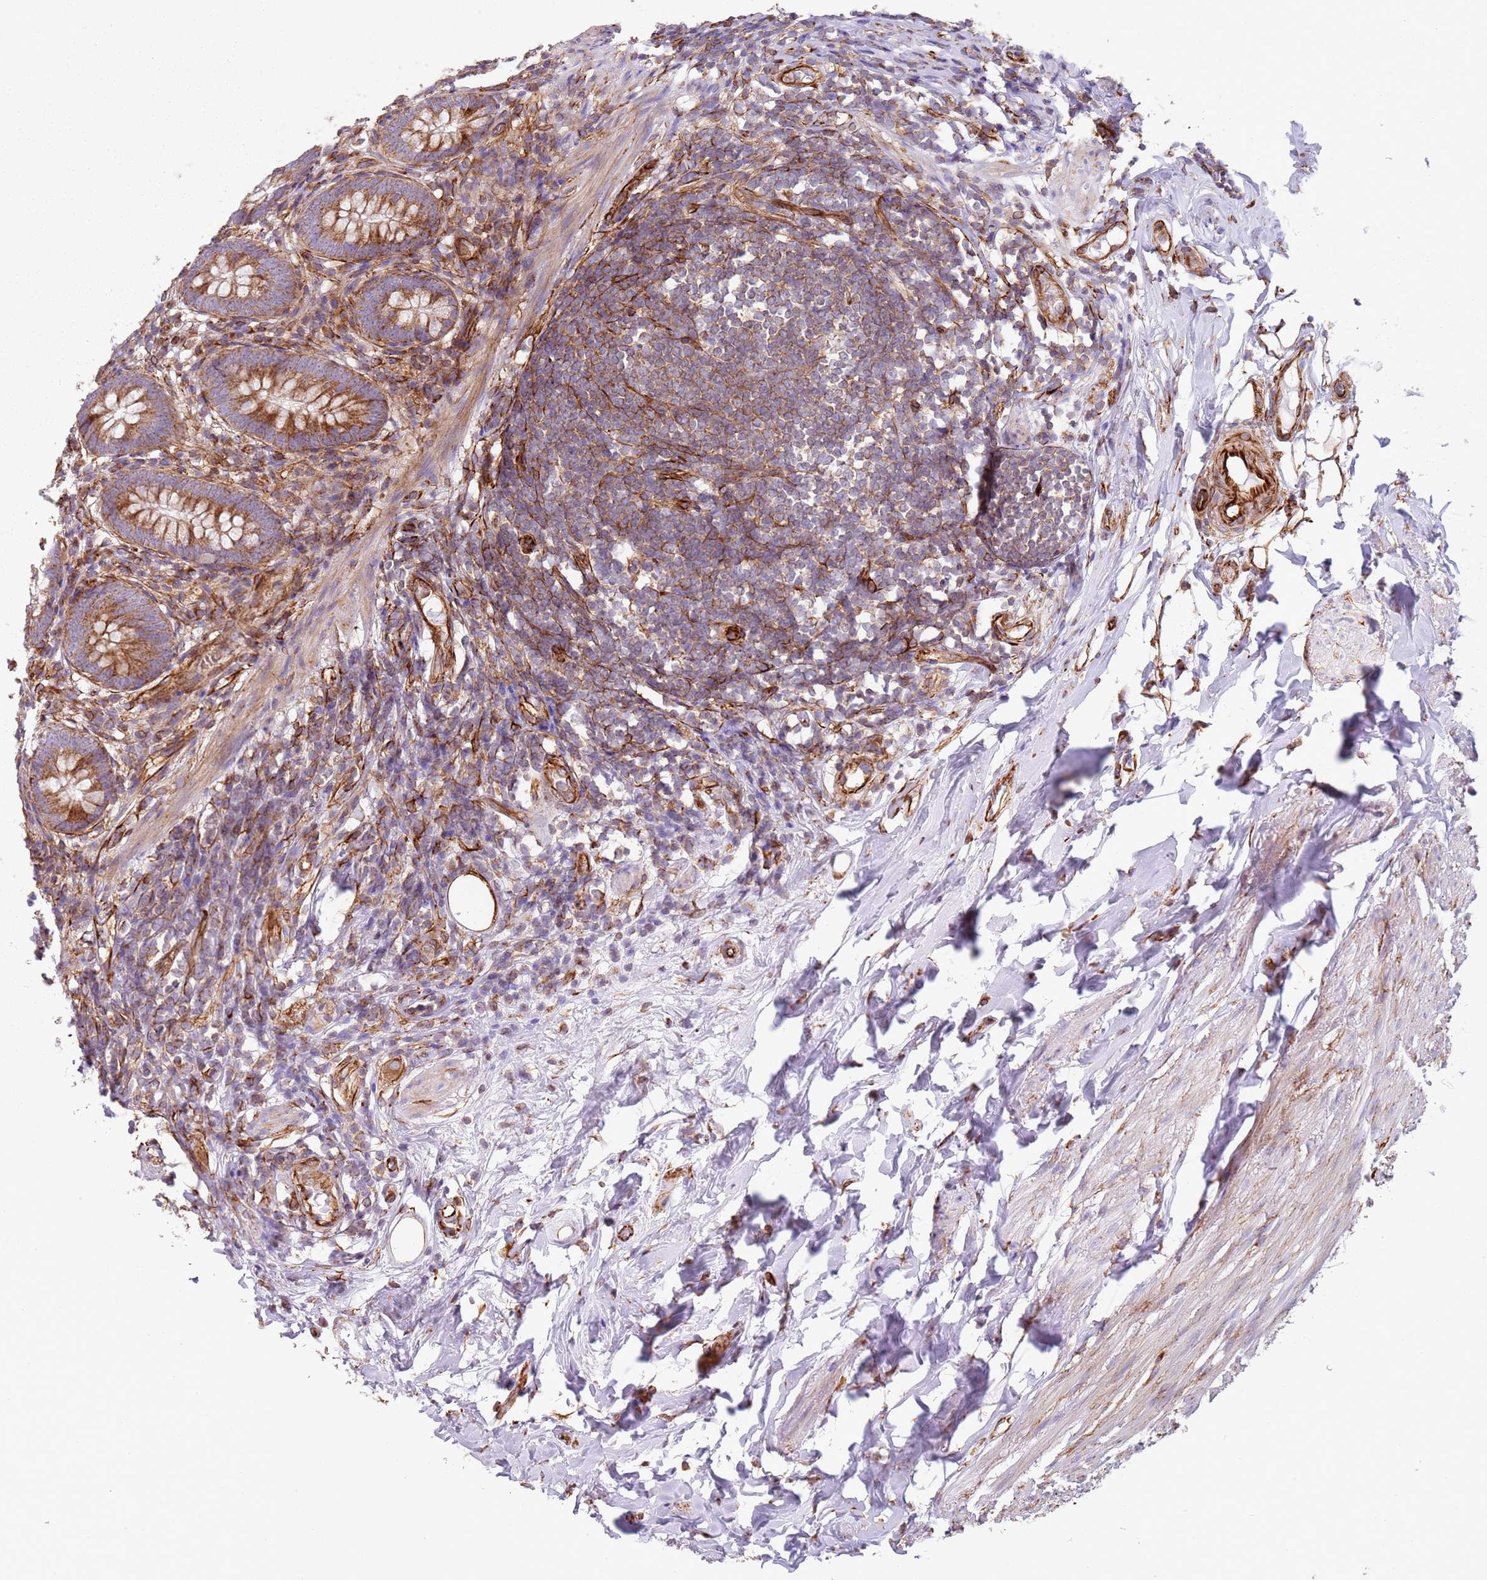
{"staining": {"intensity": "moderate", "quantity": ">75%", "location": "cytoplasmic/membranous"}, "tissue": "appendix", "cell_type": "Glandular cells", "image_type": "normal", "snomed": [{"axis": "morphology", "description": "Normal tissue, NOS"}, {"axis": "topography", "description": "Appendix"}], "caption": "Protein staining demonstrates moderate cytoplasmic/membranous expression in approximately >75% of glandular cells in unremarkable appendix.", "gene": "SNAPIN", "patient": {"sex": "female", "age": 62}}